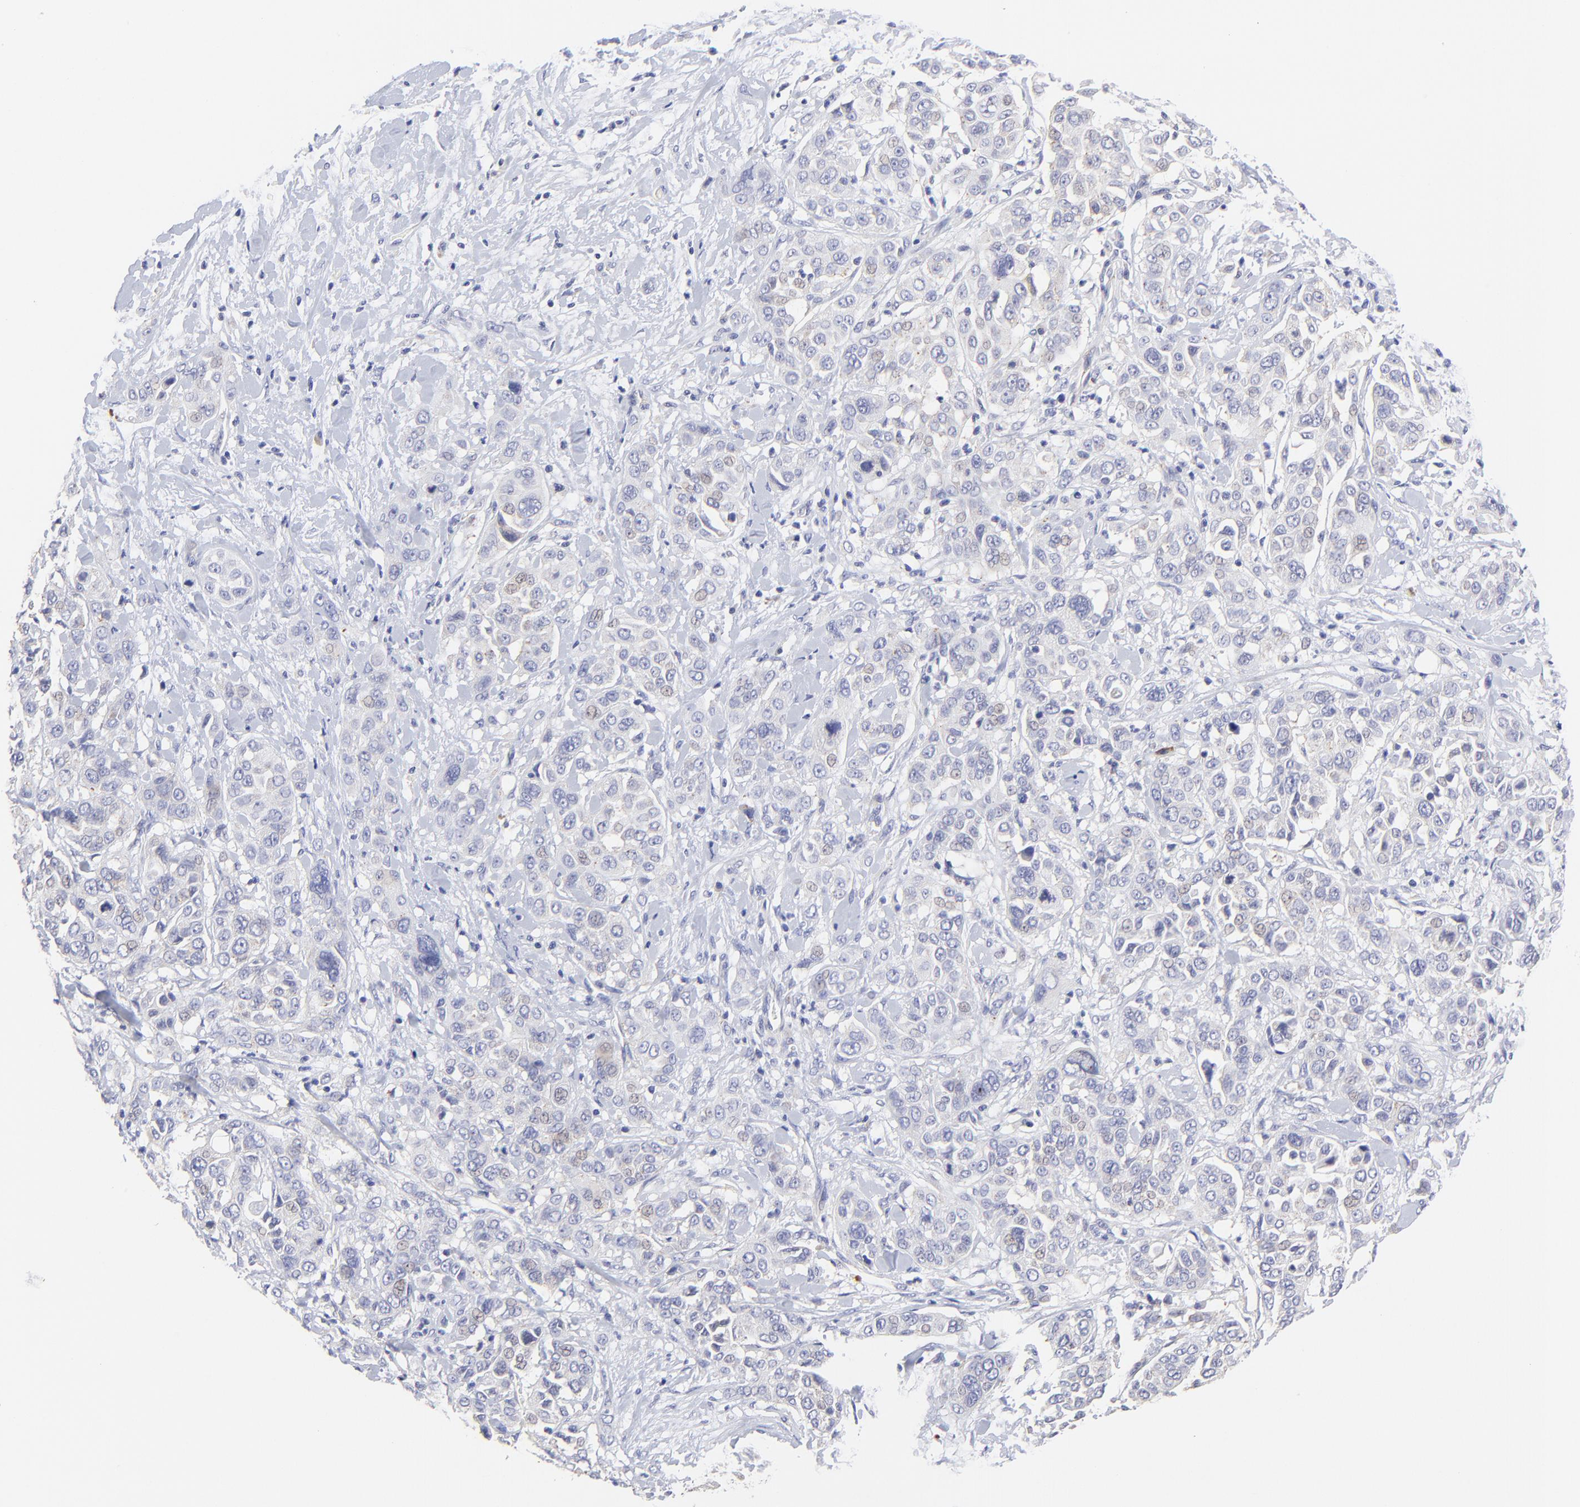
{"staining": {"intensity": "negative", "quantity": "none", "location": "none"}, "tissue": "pancreatic cancer", "cell_type": "Tumor cells", "image_type": "cancer", "snomed": [{"axis": "morphology", "description": "Adenocarcinoma, NOS"}, {"axis": "topography", "description": "Pancreas"}], "caption": "Histopathology image shows no protein positivity in tumor cells of adenocarcinoma (pancreatic) tissue.", "gene": "LHFPL1", "patient": {"sex": "female", "age": 52}}